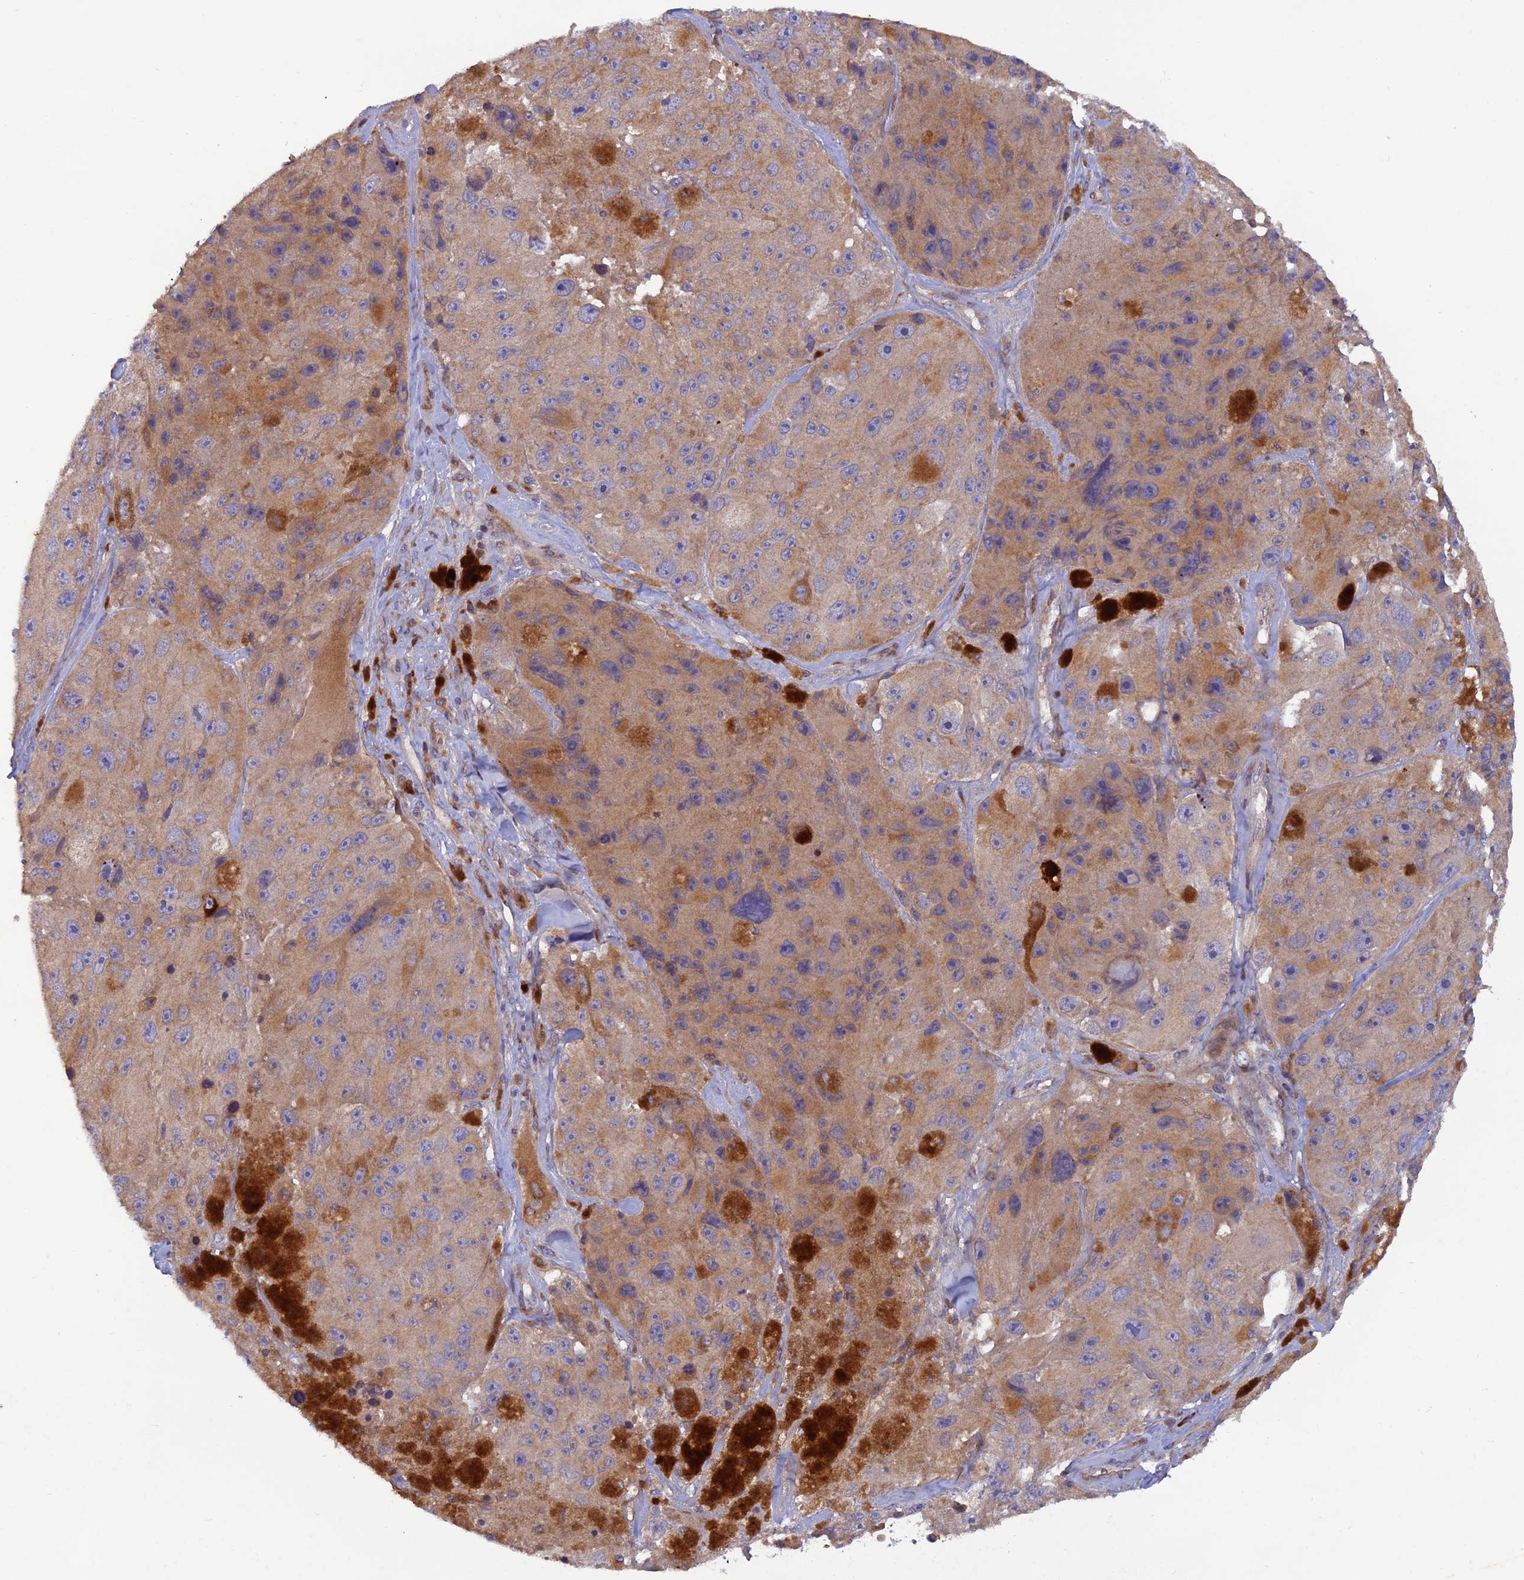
{"staining": {"intensity": "moderate", "quantity": "25%-75%", "location": "cytoplasmic/membranous"}, "tissue": "melanoma", "cell_type": "Tumor cells", "image_type": "cancer", "snomed": [{"axis": "morphology", "description": "Malignant melanoma, Metastatic site"}, {"axis": "topography", "description": "Lymph node"}], "caption": "Melanoma stained with a brown dye demonstrates moderate cytoplasmic/membranous positive staining in approximately 25%-75% of tumor cells.", "gene": "GMCL1", "patient": {"sex": "male", "age": 62}}